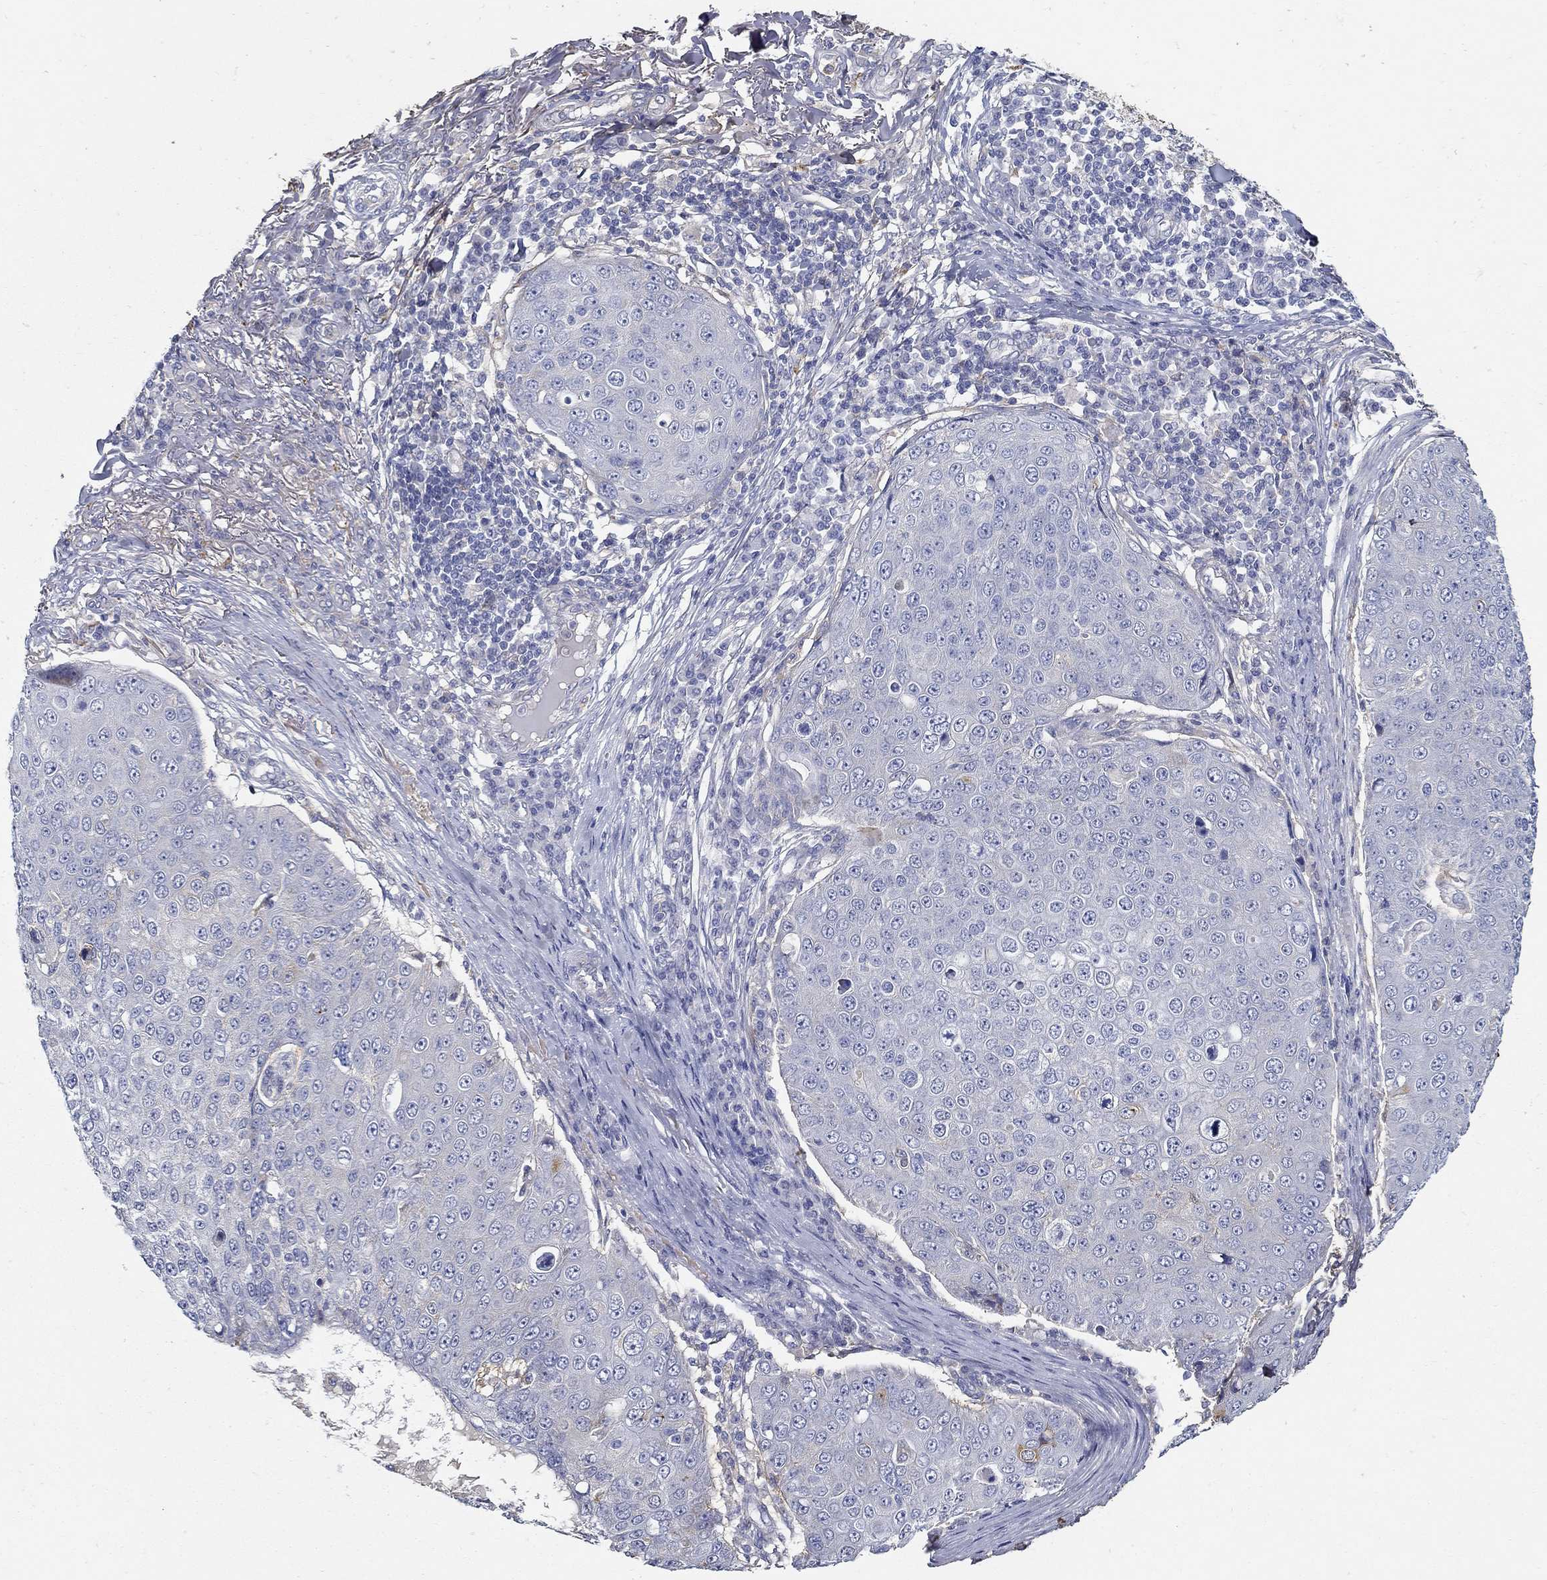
{"staining": {"intensity": "negative", "quantity": "none", "location": "none"}, "tissue": "skin cancer", "cell_type": "Tumor cells", "image_type": "cancer", "snomed": [{"axis": "morphology", "description": "Squamous cell carcinoma, NOS"}, {"axis": "topography", "description": "Skin"}], "caption": "The photomicrograph exhibits no staining of tumor cells in skin cancer (squamous cell carcinoma). (DAB (3,3'-diaminobenzidine) immunohistochemistry with hematoxylin counter stain).", "gene": "TGFBI", "patient": {"sex": "male", "age": 71}}